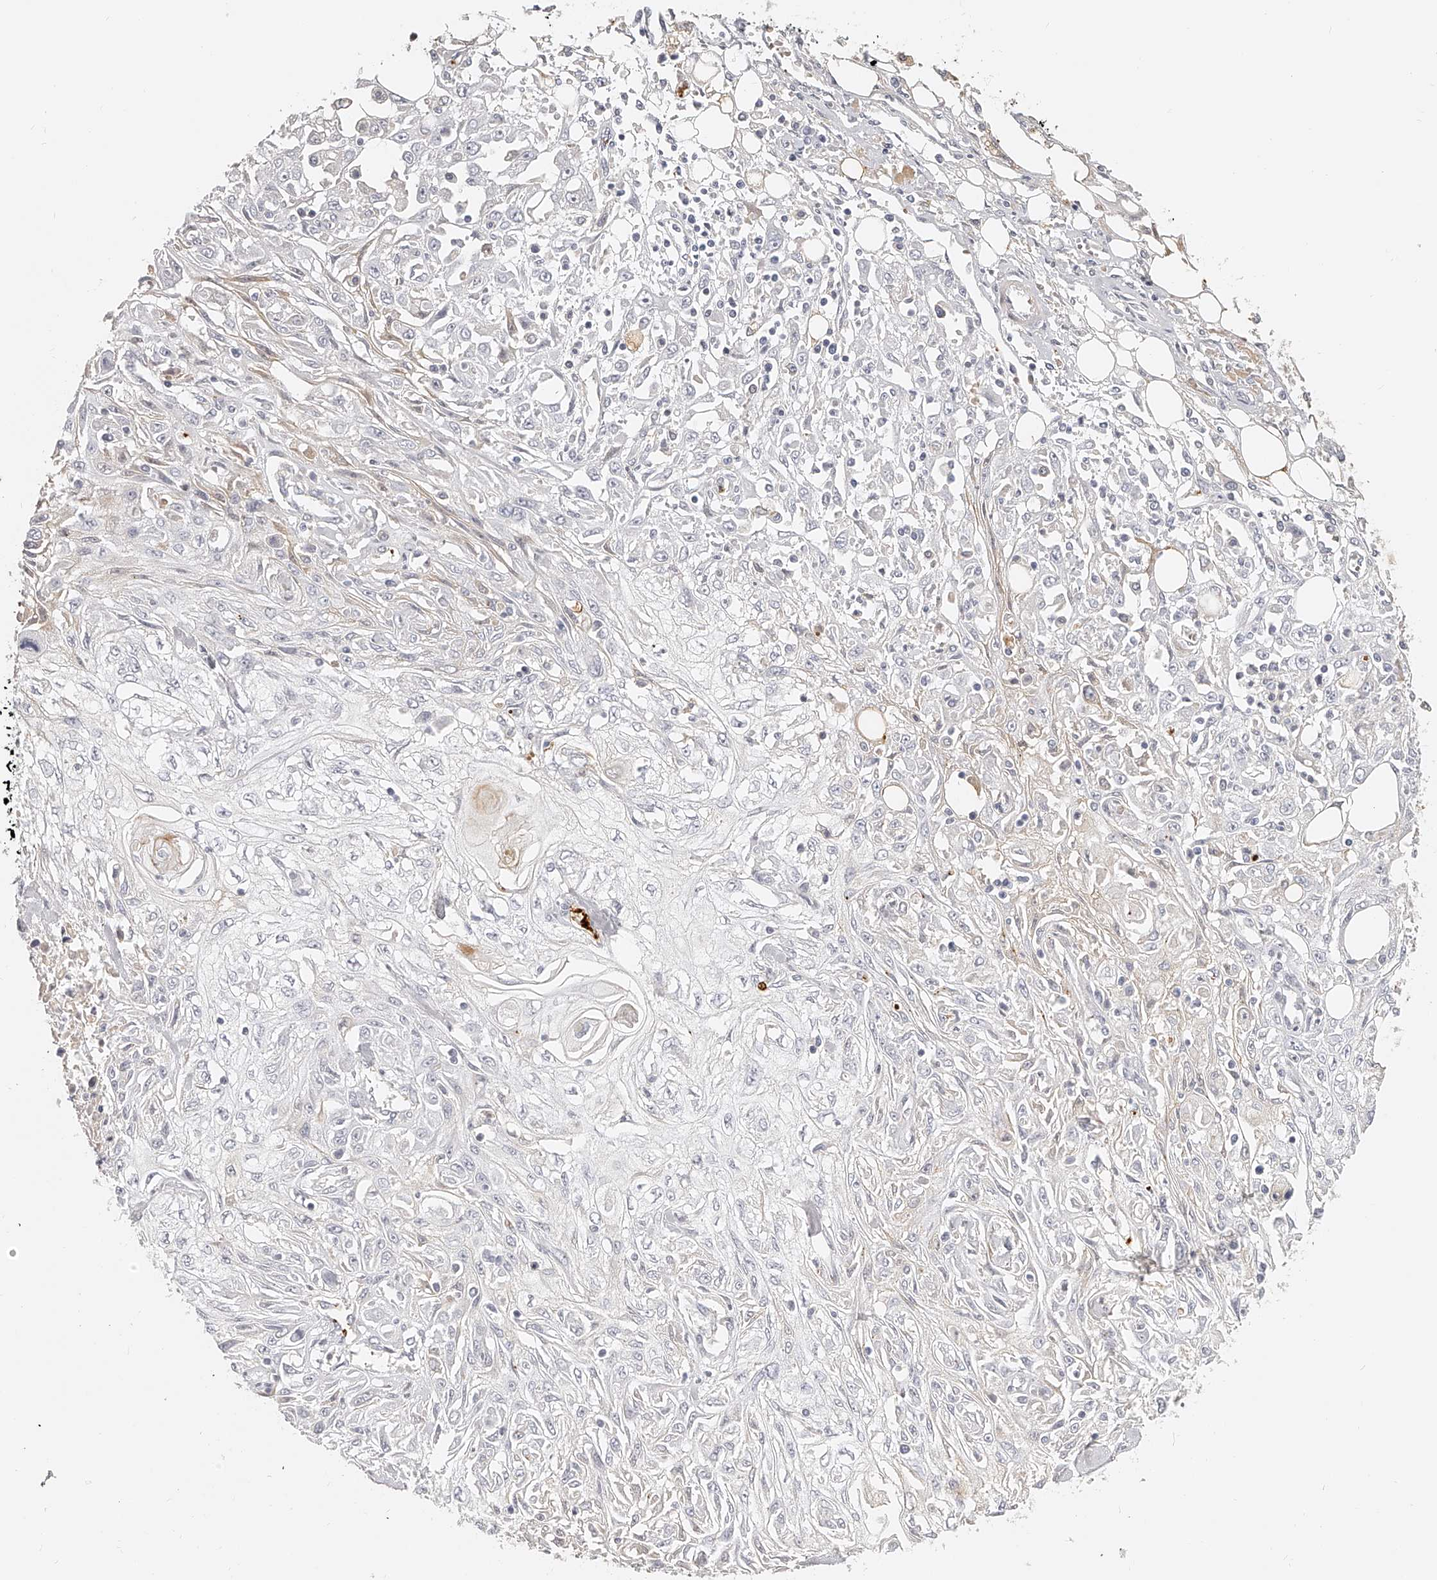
{"staining": {"intensity": "negative", "quantity": "none", "location": "none"}, "tissue": "skin cancer", "cell_type": "Tumor cells", "image_type": "cancer", "snomed": [{"axis": "morphology", "description": "Squamous cell carcinoma, NOS"}, {"axis": "morphology", "description": "Squamous cell carcinoma, metastatic, NOS"}, {"axis": "topography", "description": "Skin"}, {"axis": "topography", "description": "Lymph node"}], "caption": "The image reveals no staining of tumor cells in skin cancer.", "gene": "ITGB3", "patient": {"sex": "male", "age": 75}}